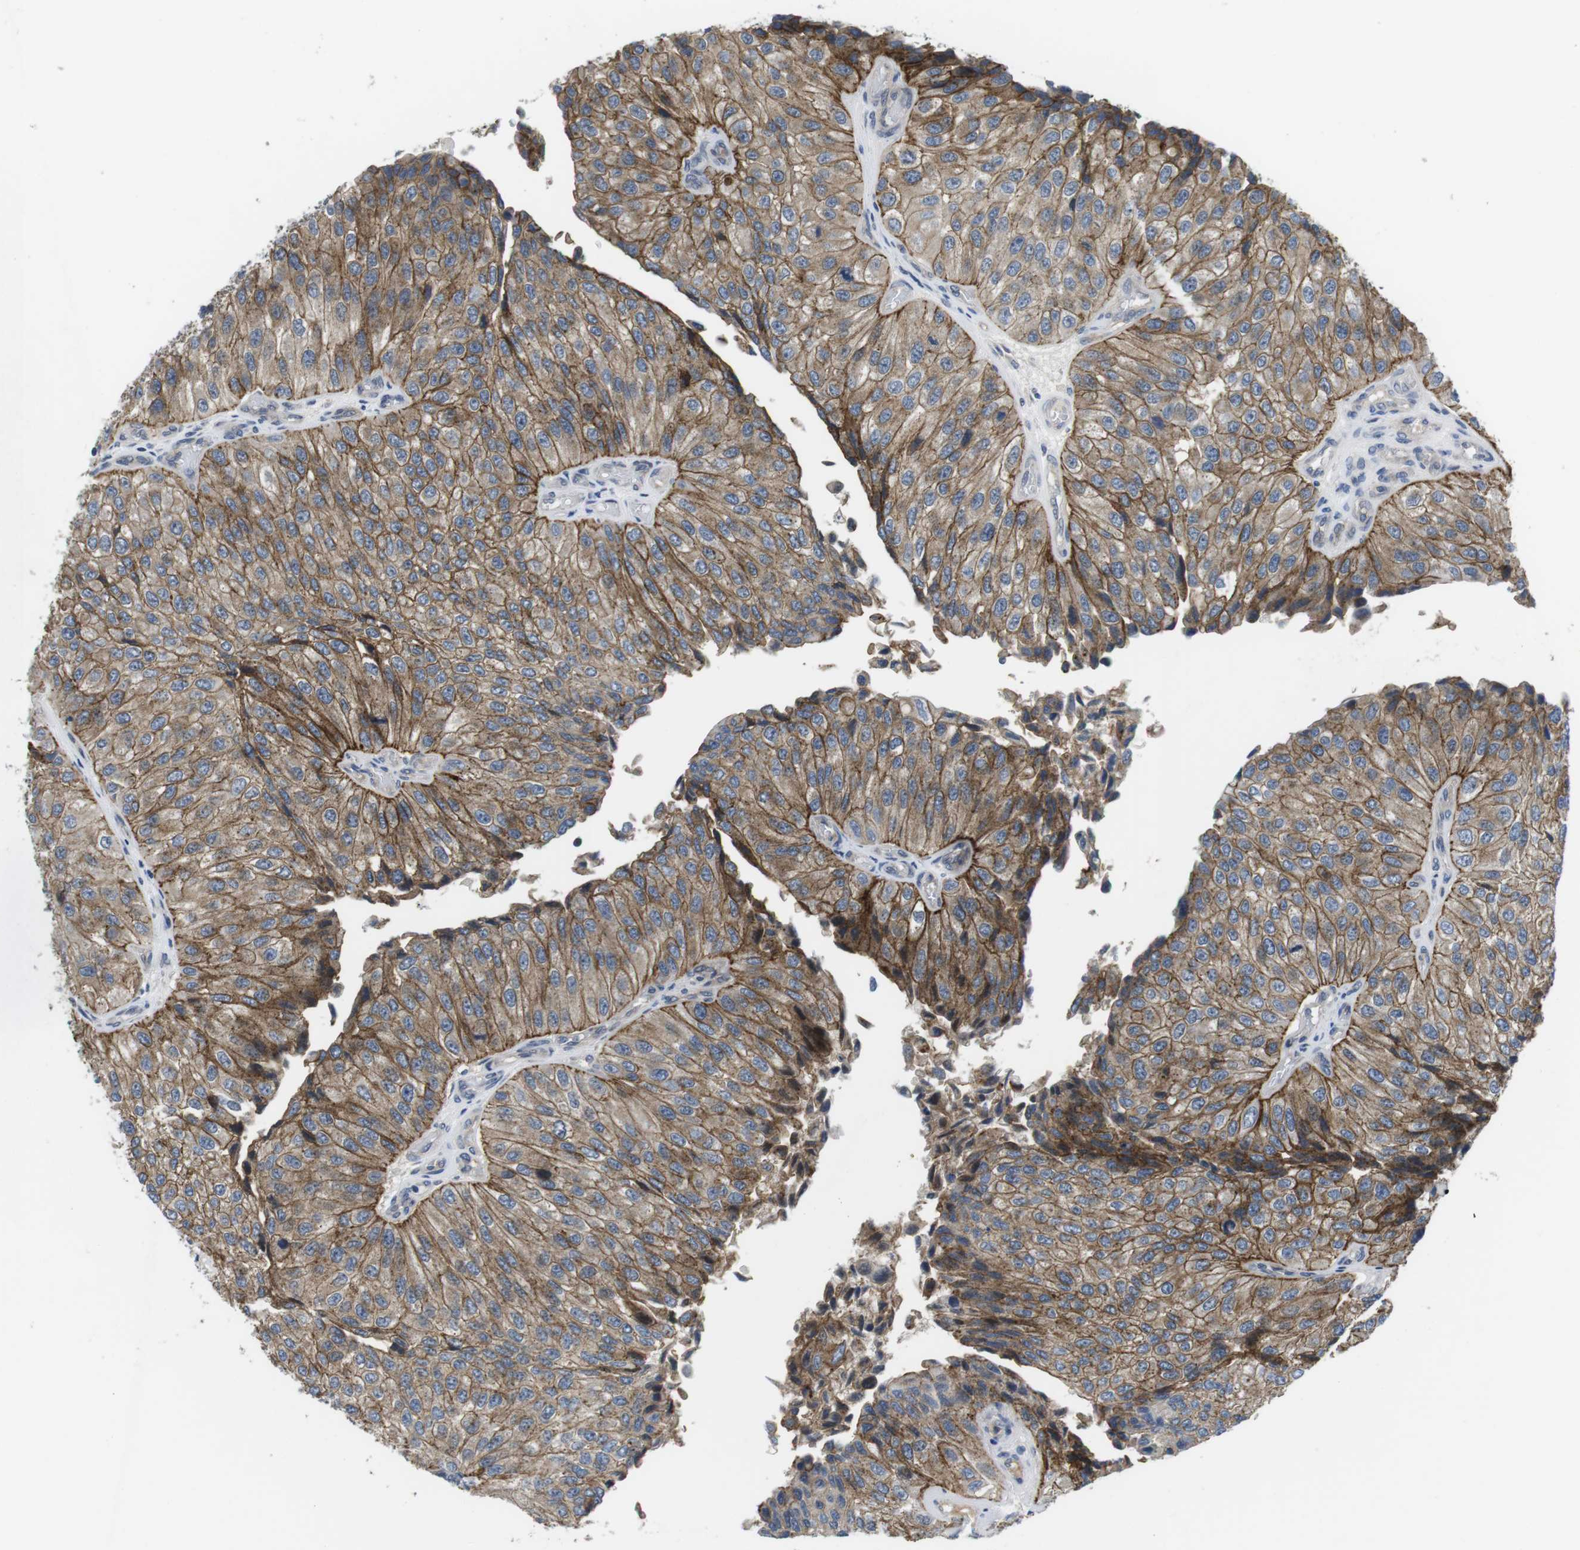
{"staining": {"intensity": "moderate", "quantity": ">75%", "location": "cytoplasmic/membranous"}, "tissue": "urothelial cancer", "cell_type": "Tumor cells", "image_type": "cancer", "snomed": [{"axis": "morphology", "description": "Urothelial carcinoma, High grade"}, {"axis": "topography", "description": "Kidney"}, {"axis": "topography", "description": "Urinary bladder"}], "caption": "Protein analysis of high-grade urothelial carcinoma tissue reveals moderate cytoplasmic/membranous expression in approximately >75% of tumor cells.", "gene": "NECTIN1", "patient": {"sex": "male", "age": 77}}